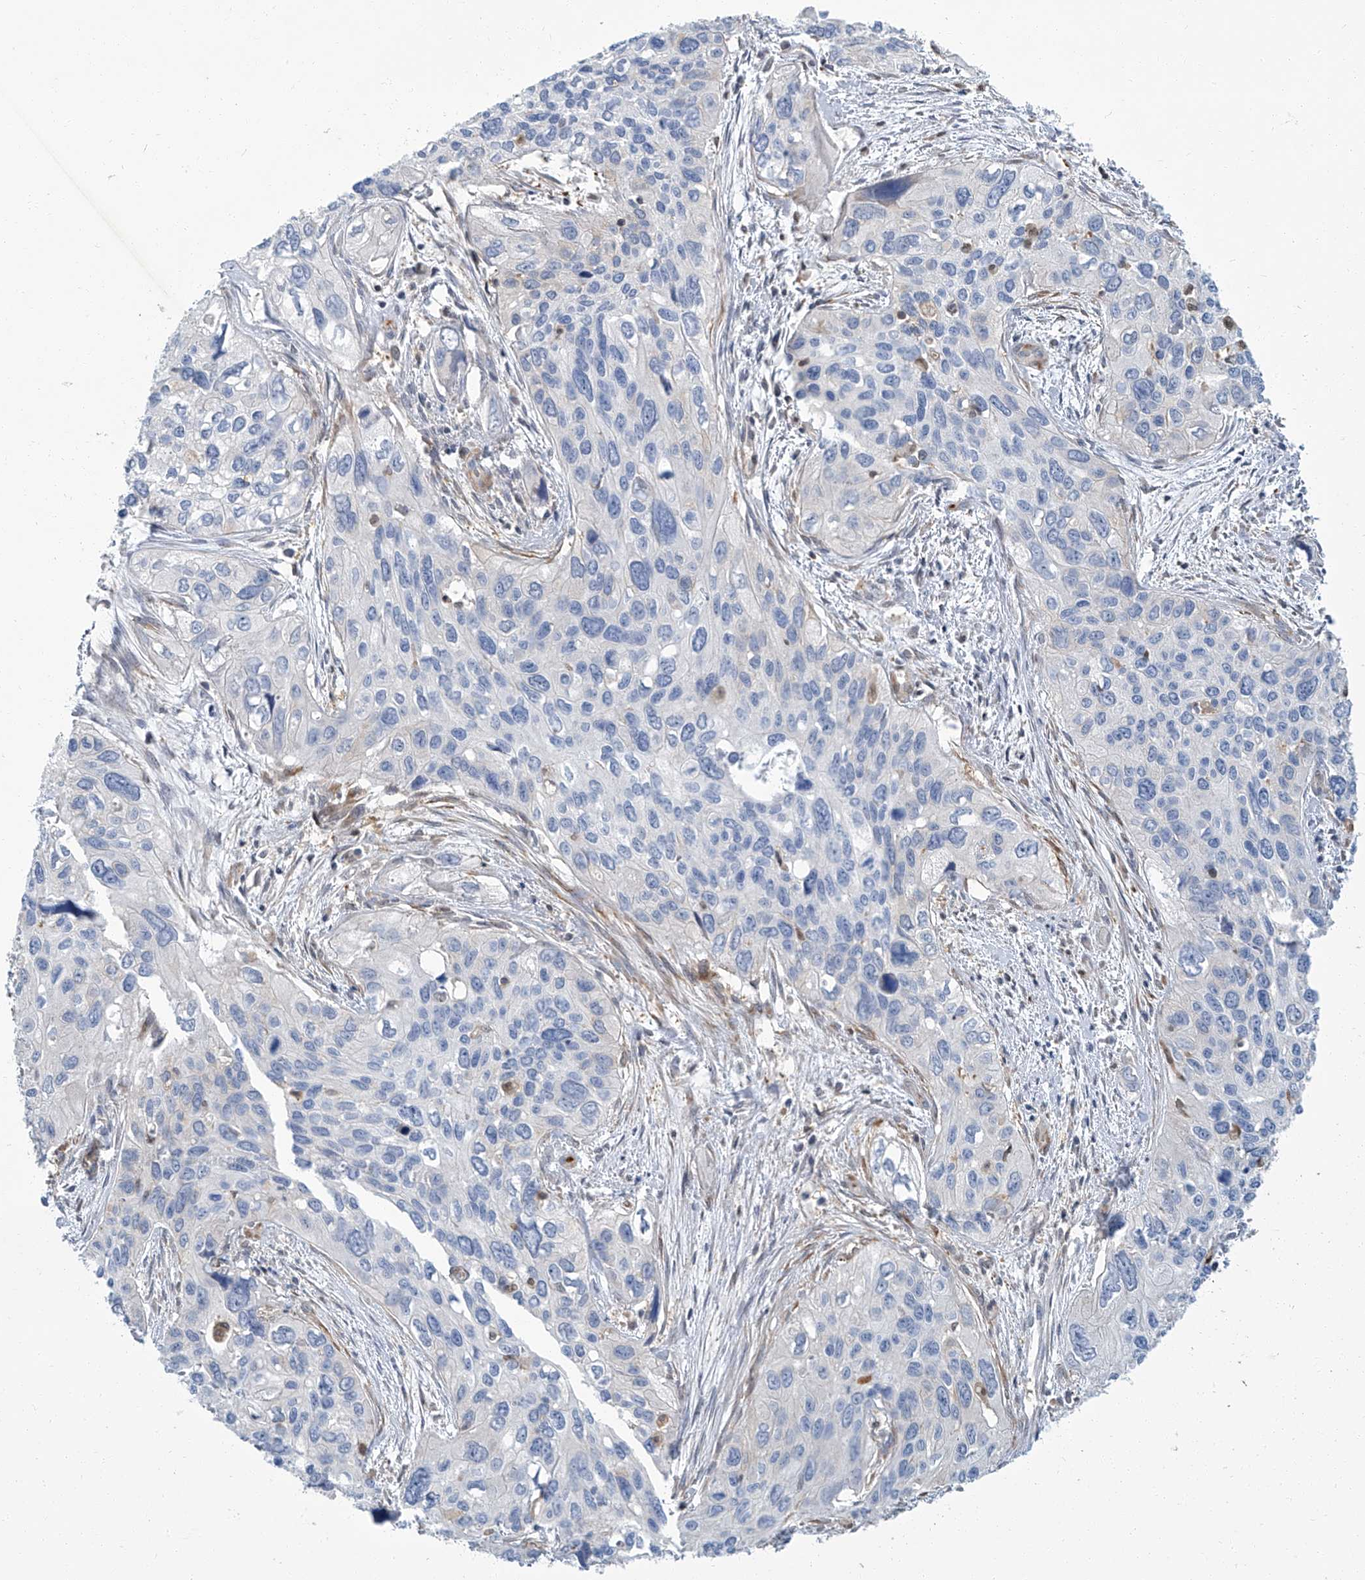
{"staining": {"intensity": "negative", "quantity": "none", "location": "none"}, "tissue": "cervical cancer", "cell_type": "Tumor cells", "image_type": "cancer", "snomed": [{"axis": "morphology", "description": "Squamous cell carcinoma, NOS"}, {"axis": "topography", "description": "Cervix"}], "caption": "The histopathology image reveals no staining of tumor cells in squamous cell carcinoma (cervical).", "gene": "PSMB10", "patient": {"sex": "female", "age": 55}}